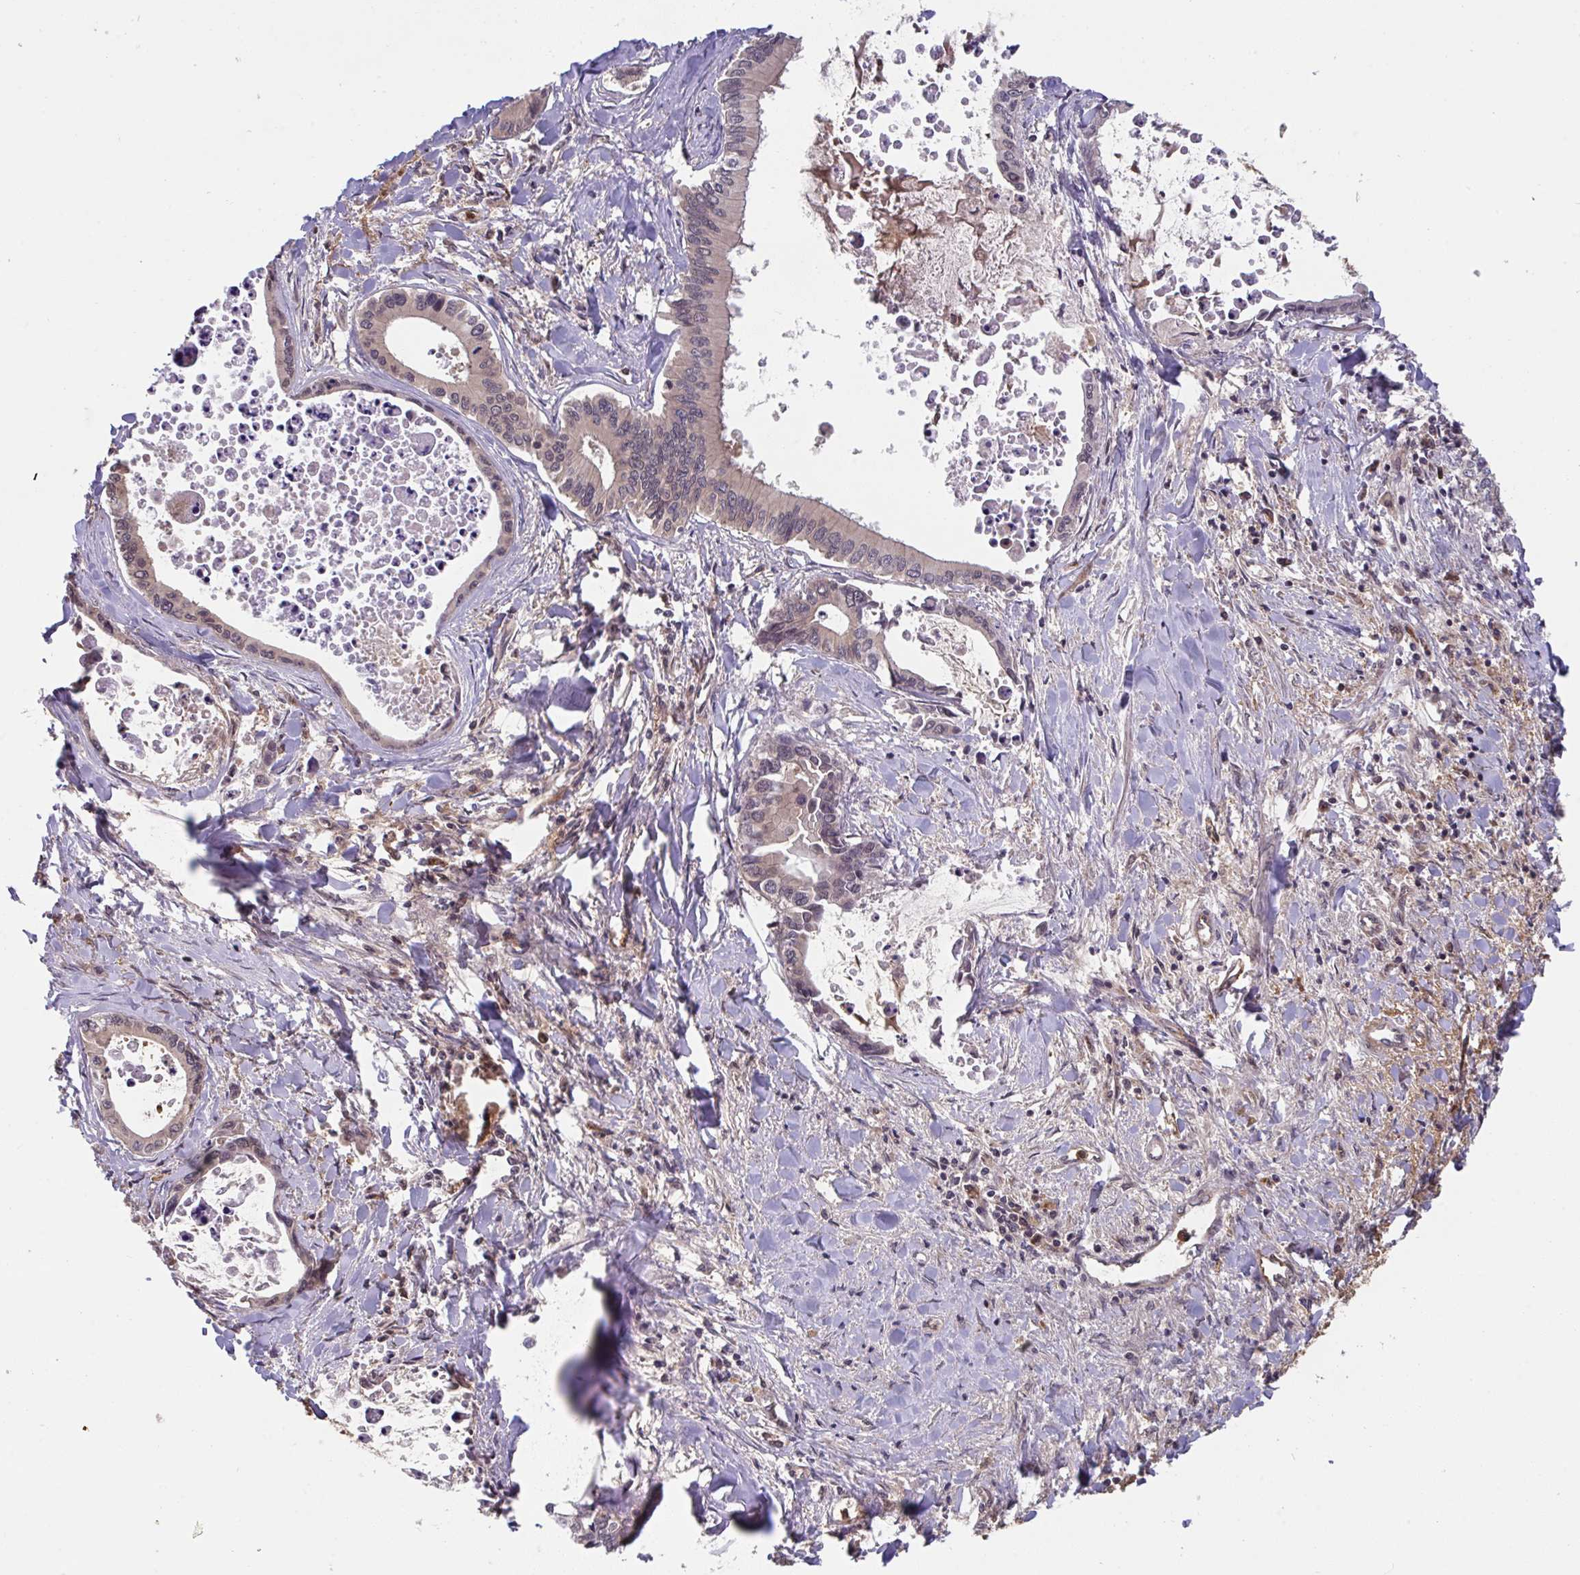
{"staining": {"intensity": "weak", "quantity": "<25%", "location": "nuclear"}, "tissue": "liver cancer", "cell_type": "Tumor cells", "image_type": "cancer", "snomed": [{"axis": "morphology", "description": "Cholangiocarcinoma"}, {"axis": "topography", "description": "Liver"}], "caption": "Tumor cells show no significant expression in liver cancer (cholangiocarcinoma).", "gene": "TIGAR", "patient": {"sex": "male", "age": 66}}